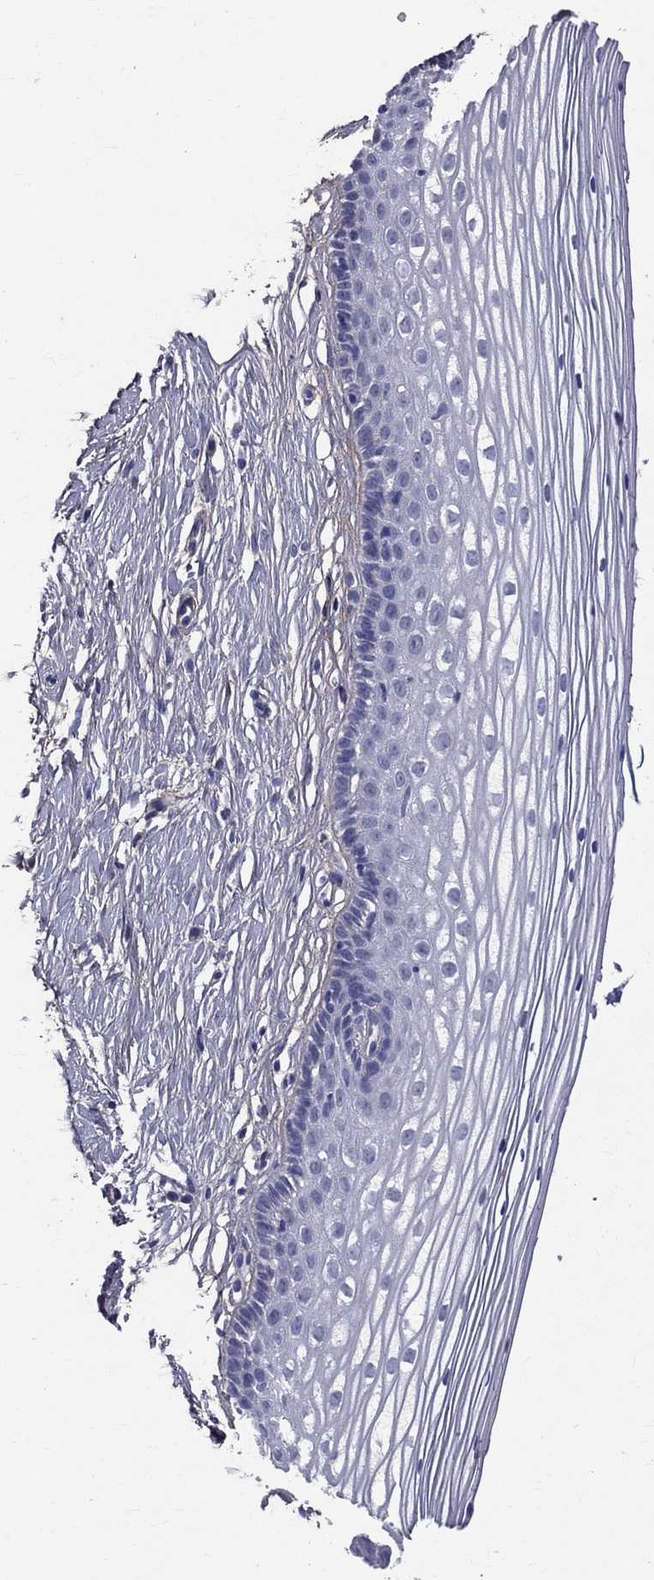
{"staining": {"intensity": "negative", "quantity": "none", "location": "none"}, "tissue": "cervix", "cell_type": "Glandular cells", "image_type": "normal", "snomed": [{"axis": "morphology", "description": "Normal tissue, NOS"}, {"axis": "topography", "description": "Cervix"}], "caption": "Immunohistochemistry of unremarkable cervix exhibits no expression in glandular cells.", "gene": "ANXA10", "patient": {"sex": "female", "age": 40}}